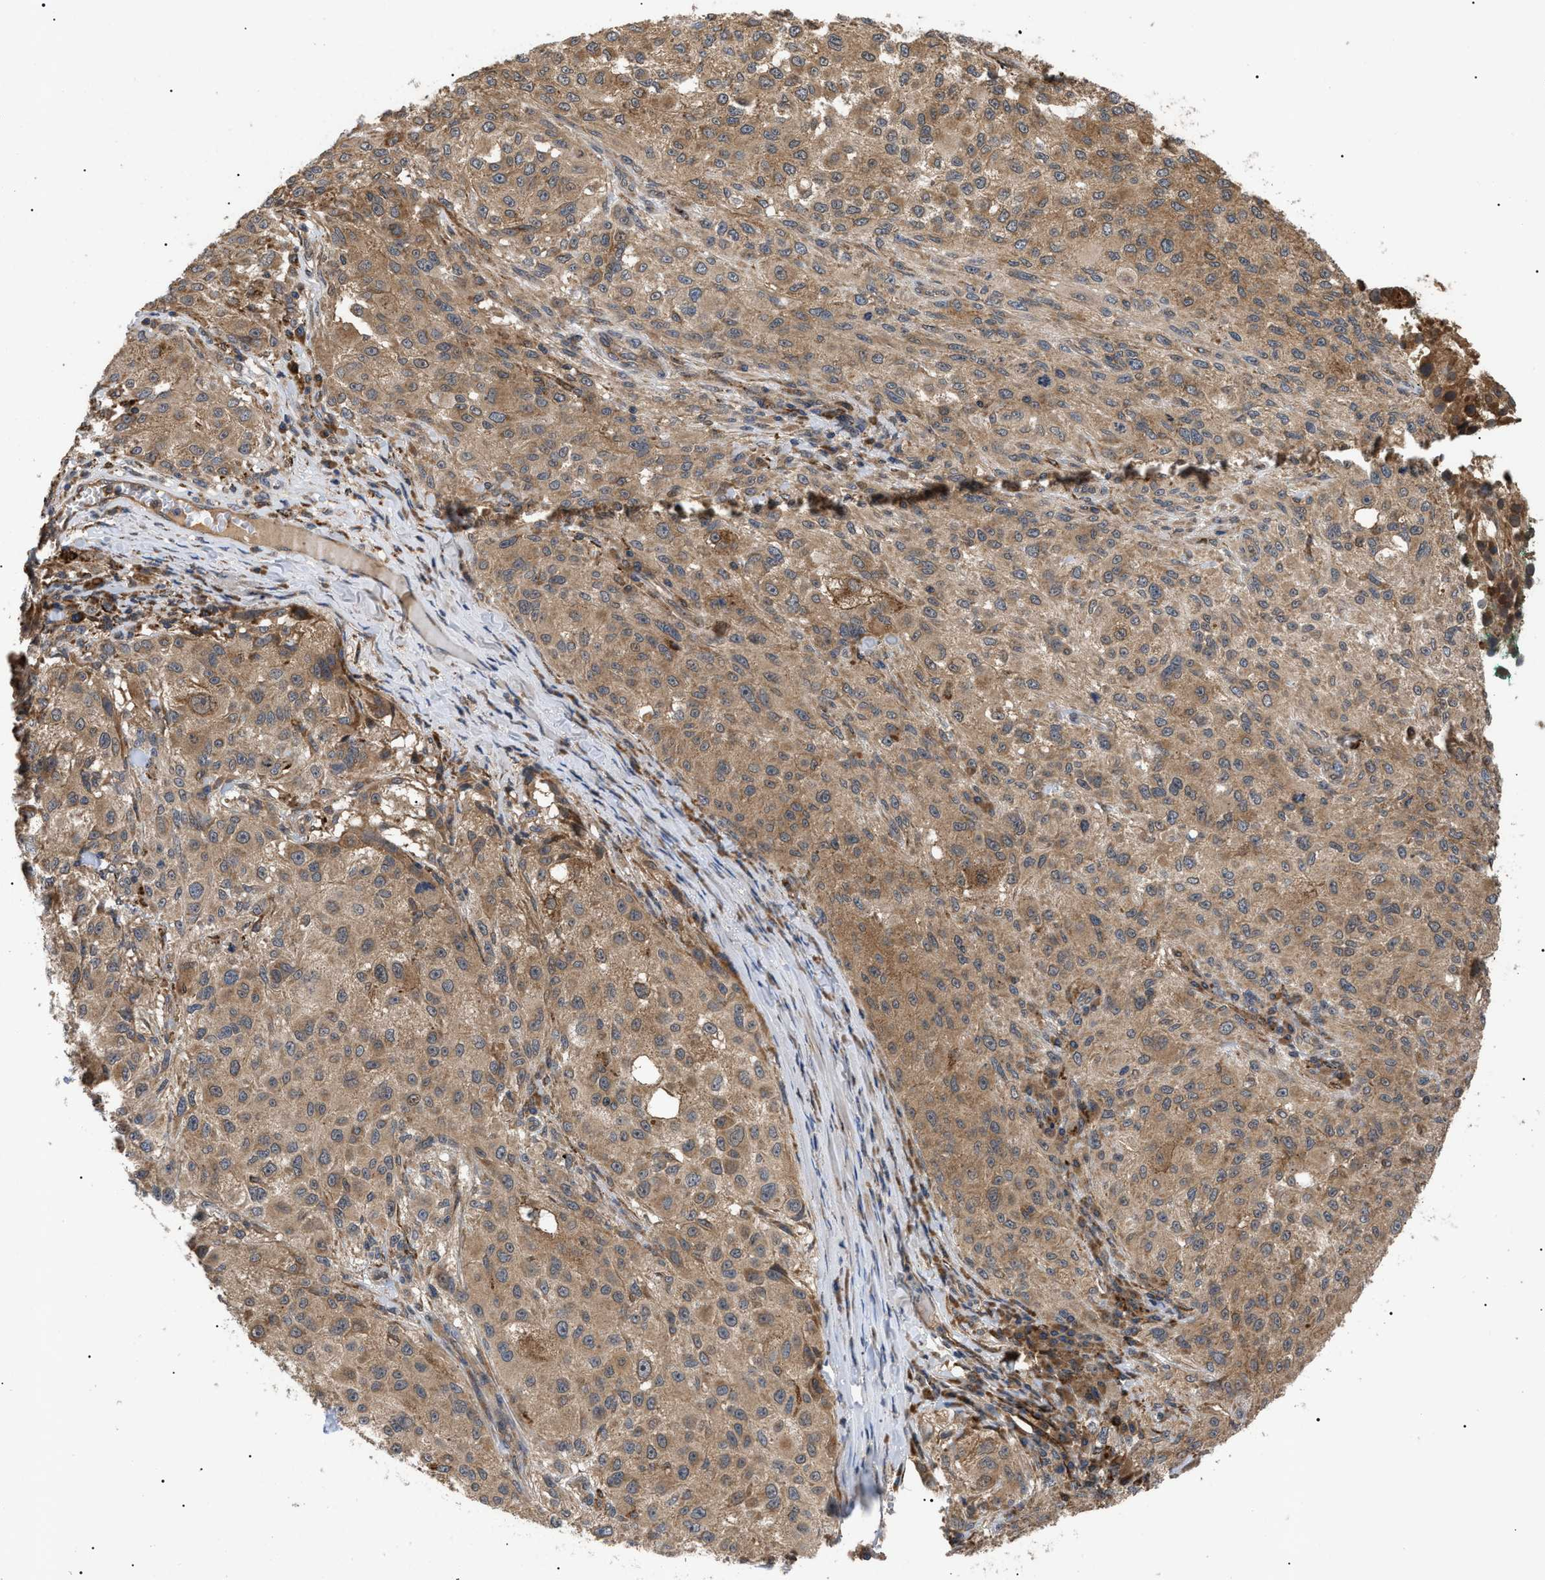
{"staining": {"intensity": "moderate", "quantity": ">75%", "location": "cytoplasmic/membranous,nuclear"}, "tissue": "melanoma", "cell_type": "Tumor cells", "image_type": "cancer", "snomed": [{"axis": "morphology", "description": "Necrosis, NOS"}, {"axis": "morphology", "description": "Malignant melanoma, NOS"}, {"axis": "topography", "description": "Skin"}], "caption": "High-magnification brightfield microscopy of melanoma stained with DAB (brown) and counterstained with hematoxylin (blue). tumor cells exhibit moderate cytoplasmic/membranous and nuclear staining is seen in approximately>75% of cells. (DAB IHC, brown staining for protein, blue staining for nuclei).", "gene": "ASTL", "patient": {"sex": "female", "age": 87}}